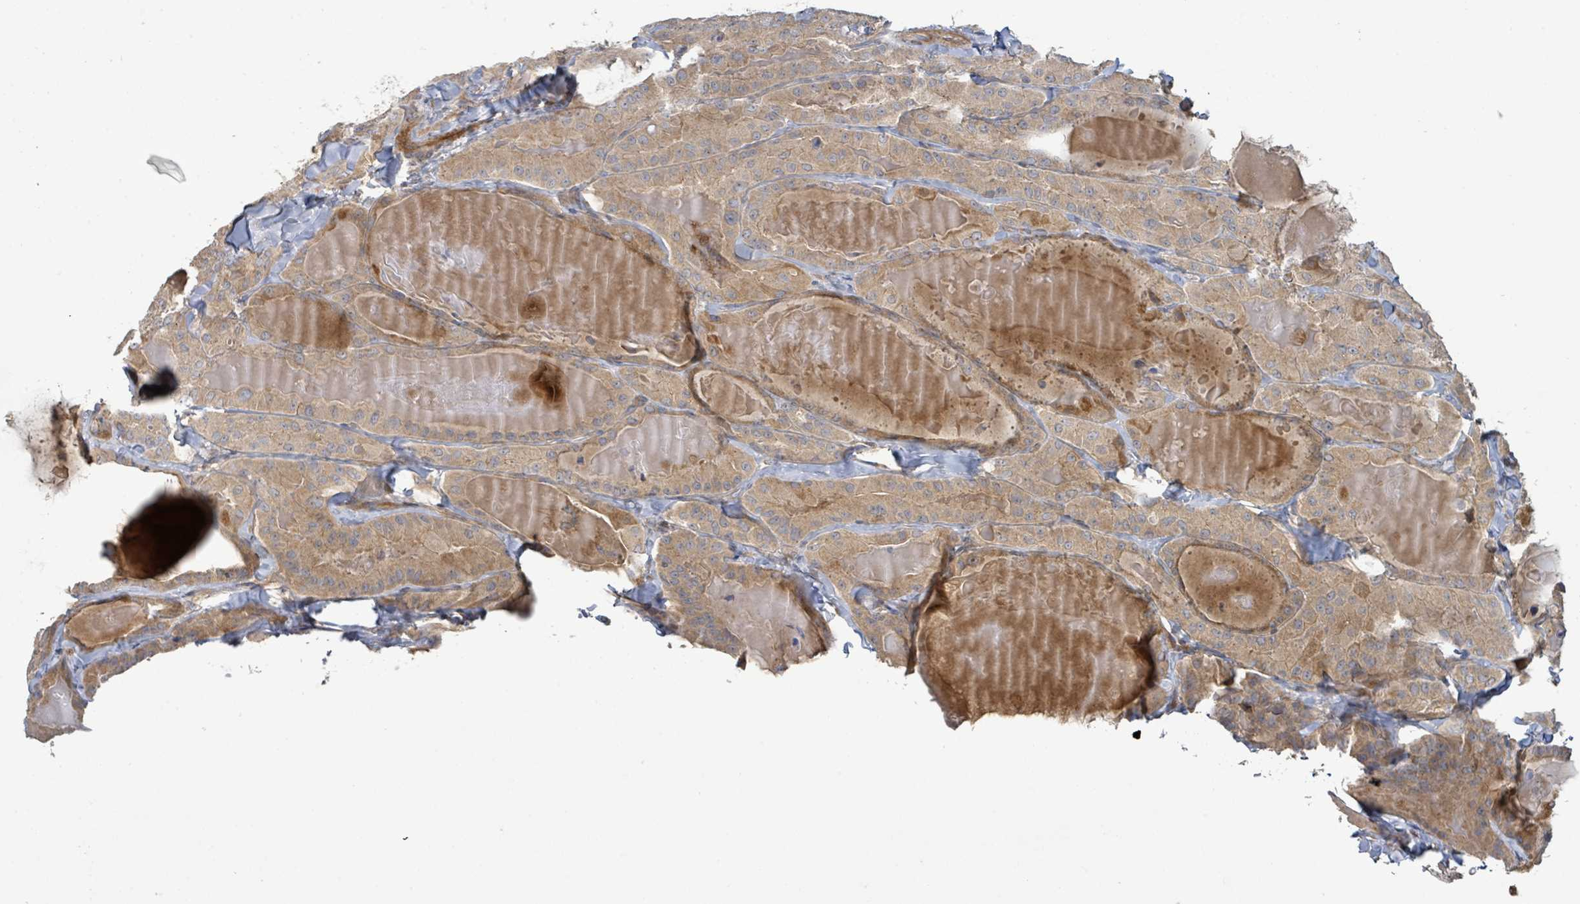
{"staining": {"intensity": "weak", "quantity": ">75%", "location": "cytoplasmic/membranous"}, "tissue": "thyroid cancer", "cell_type": "Tumor cells", "image_type": "cancer", "snomed": [{"axis": "morphology", "description": "Papillary adenocarcinoma, NOS"}, {"axis": "topography", "description": "Thyroid gland"}], "caption": "Immunohistochemical staining of human thyroid cancer displays low levels of weak cytoplasmic/membranous protein expression in about >75% of tumor cells. (Brightfield microscopy of DAB IHC at high magnification).", "gene": "STARD4", "patient": {"sex": "female", "age": 68}}